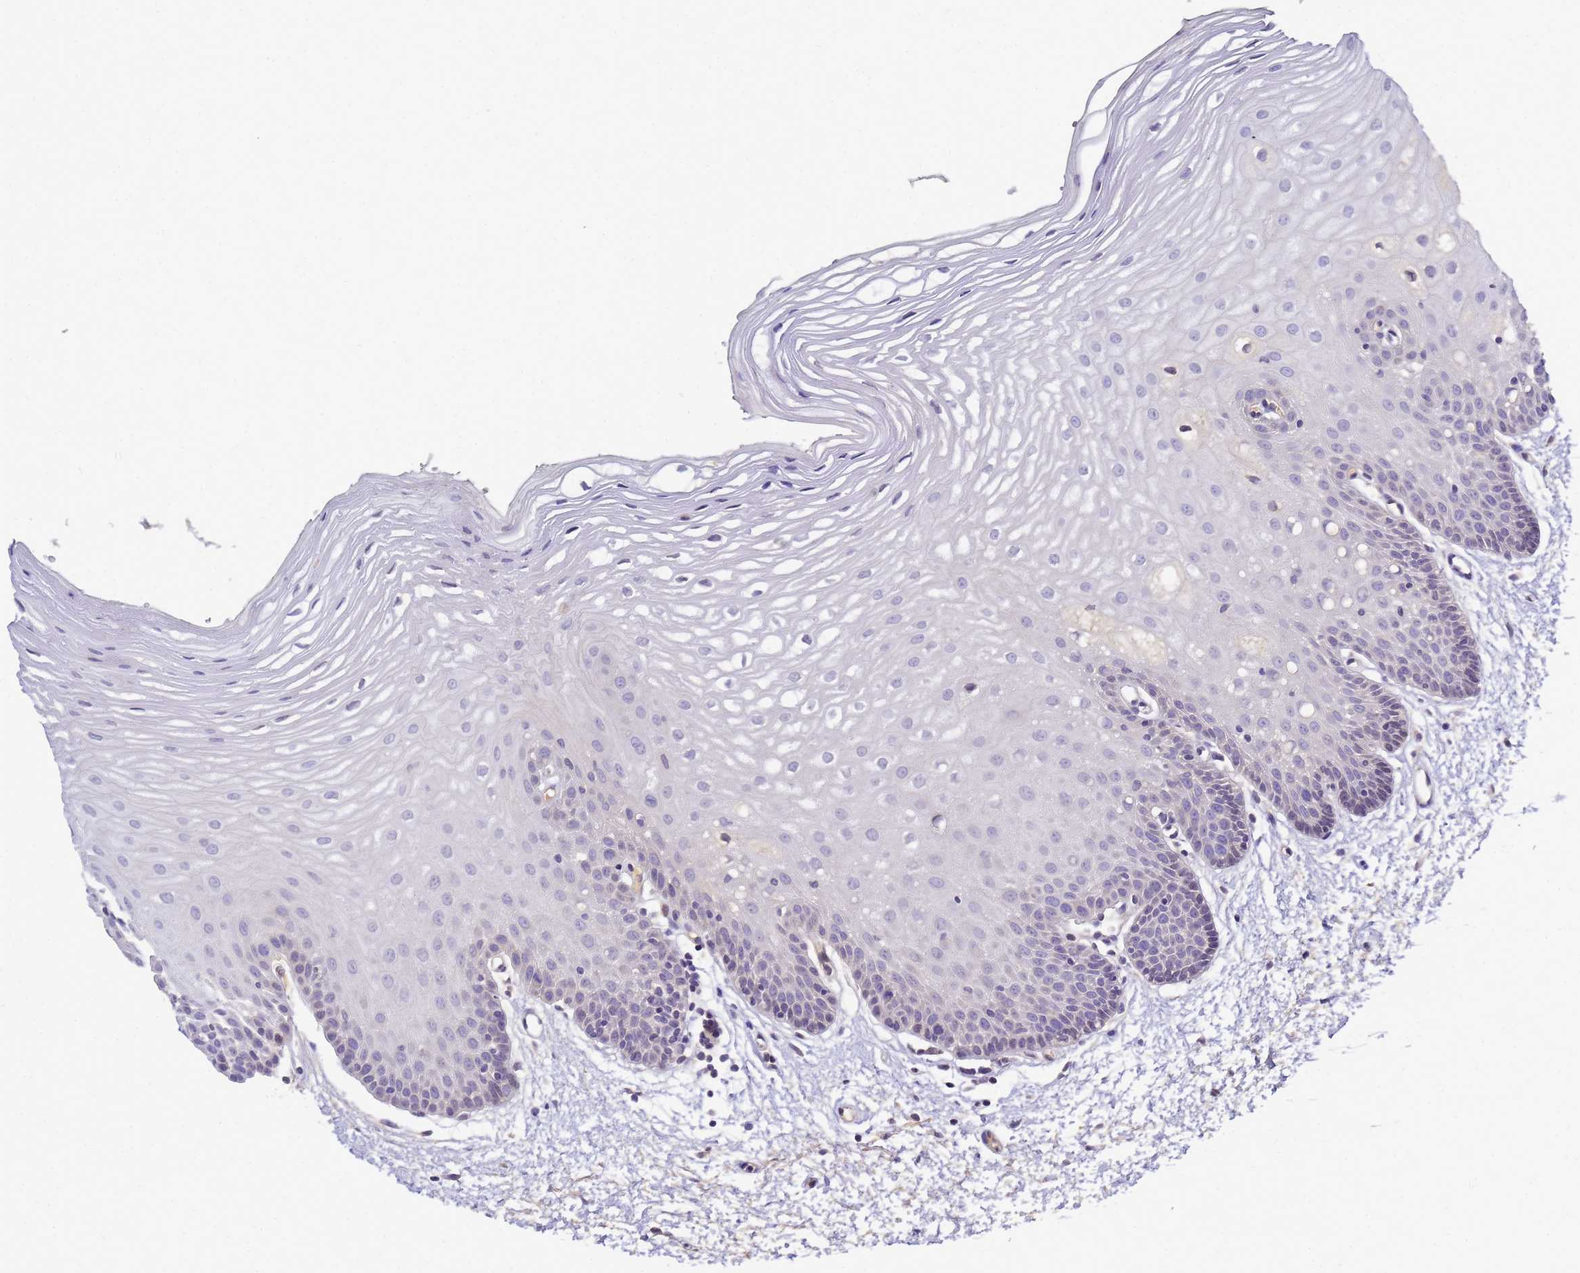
{"staining": {"intensity": "weak", "quantity": "<25%", "location": "cytoplasmic/membranous"}, "tissue": "oral mucosa", "cell_type": "Squamous epithelial cells", "image_type": "normal", "snomed": [{"axis": "morphology", "description": "Normal tissue, NOS"}, {"axis": "topography", "description": "Oral tissue"}, {"axis": "topography", "description": "Tounge, NOS"}], "caption": "This is a histopathology image of IHC staining of normal oral mucosa, which shows no staining in squamous epithelial cells.", "gene": "TBCD", "patient": {"sex": "female", "age": 73}}